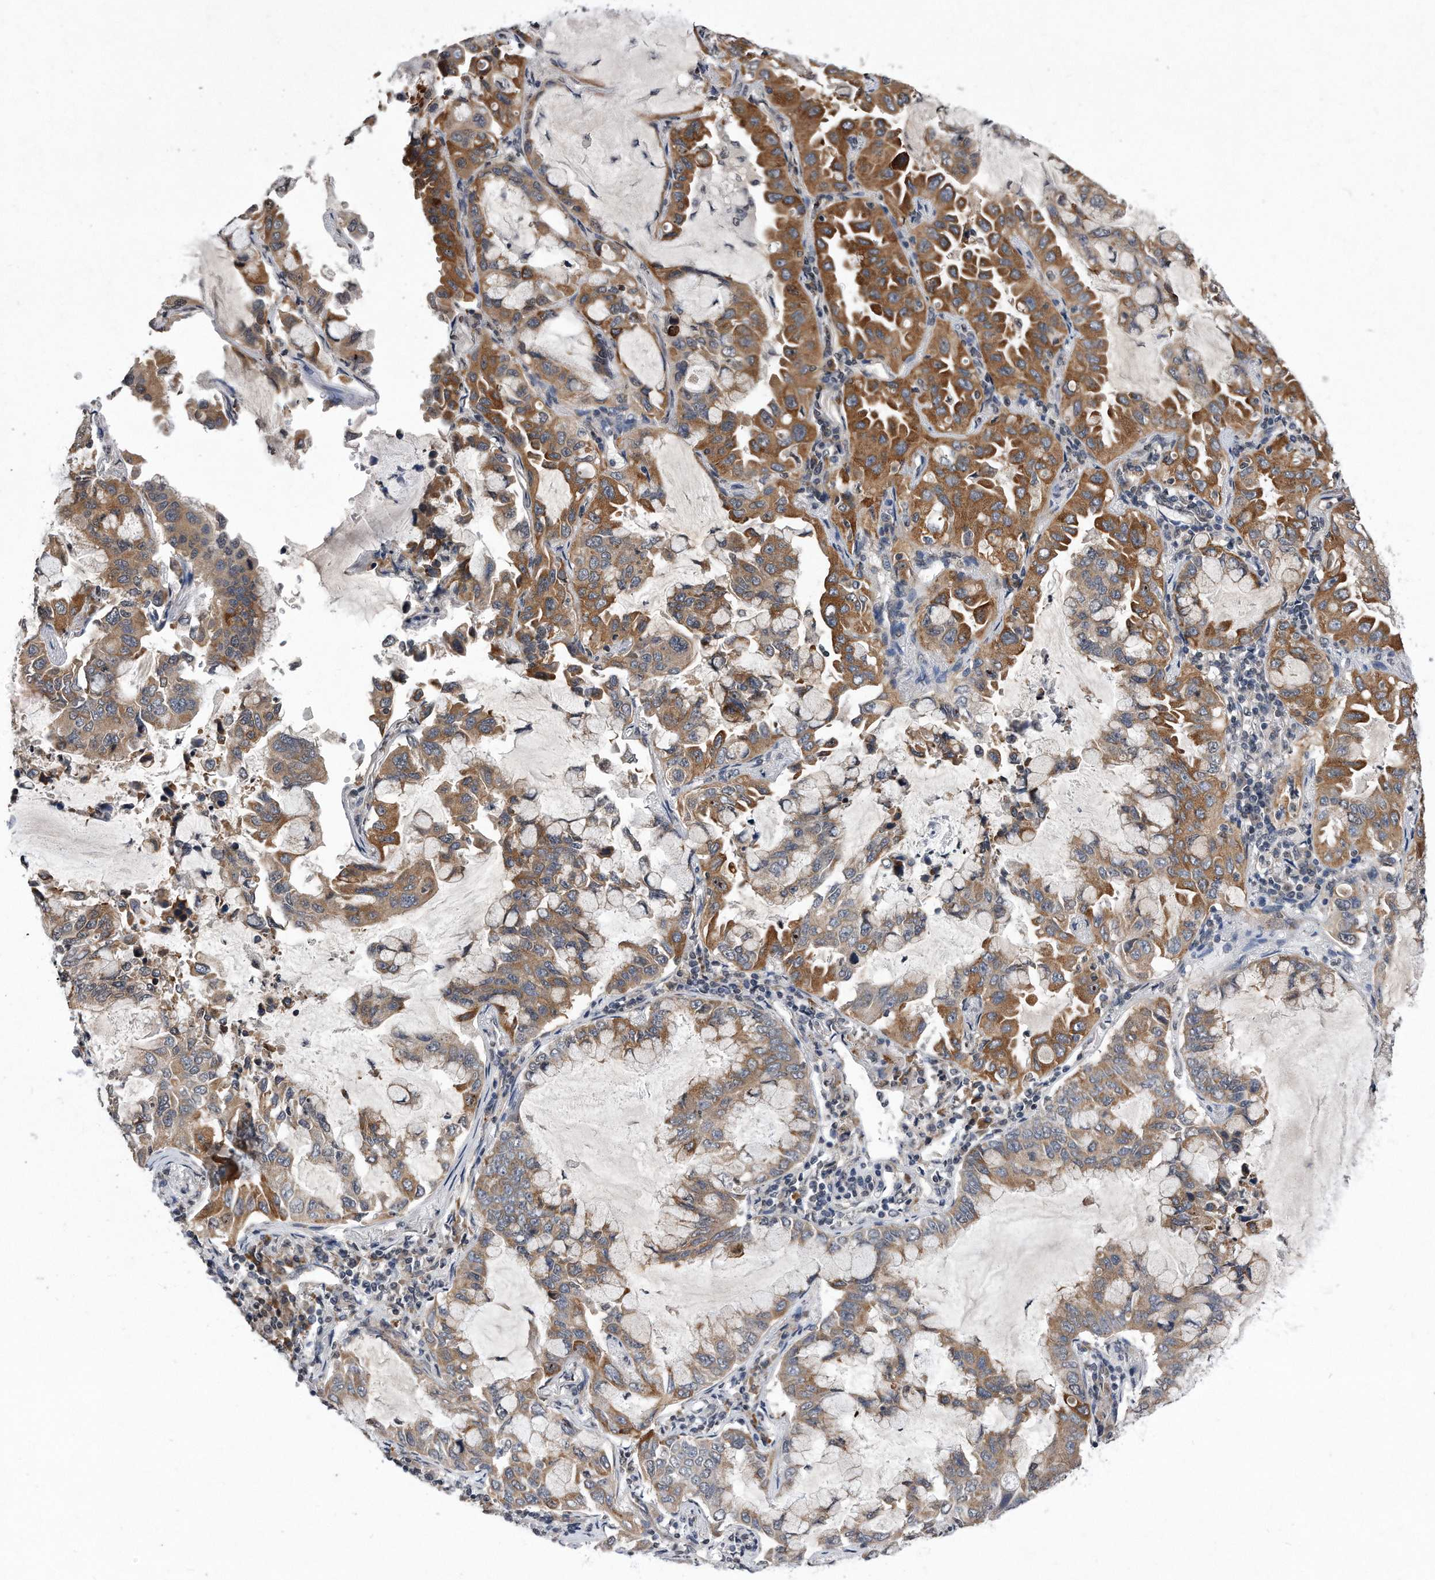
{"staining": {"intensity": "moderate", "quantity": "25%-75%", "location": "cytoplasmic/membranous"}, "tissue": "lung cancer", "cell_type": "Tumor cells", "image_type": "cancer", "snomed": [{"axis": "morphology", "description": "Adenocarcinoma, NOS"}, {"axis": "topography", "description": "Lung"}], "caption": "Lung adenocarcinoma stained with a protein marker reveals moderate staining in tumor cells.", "gene": "DAB1", "patient": {"sex": "male", "age": 64}}